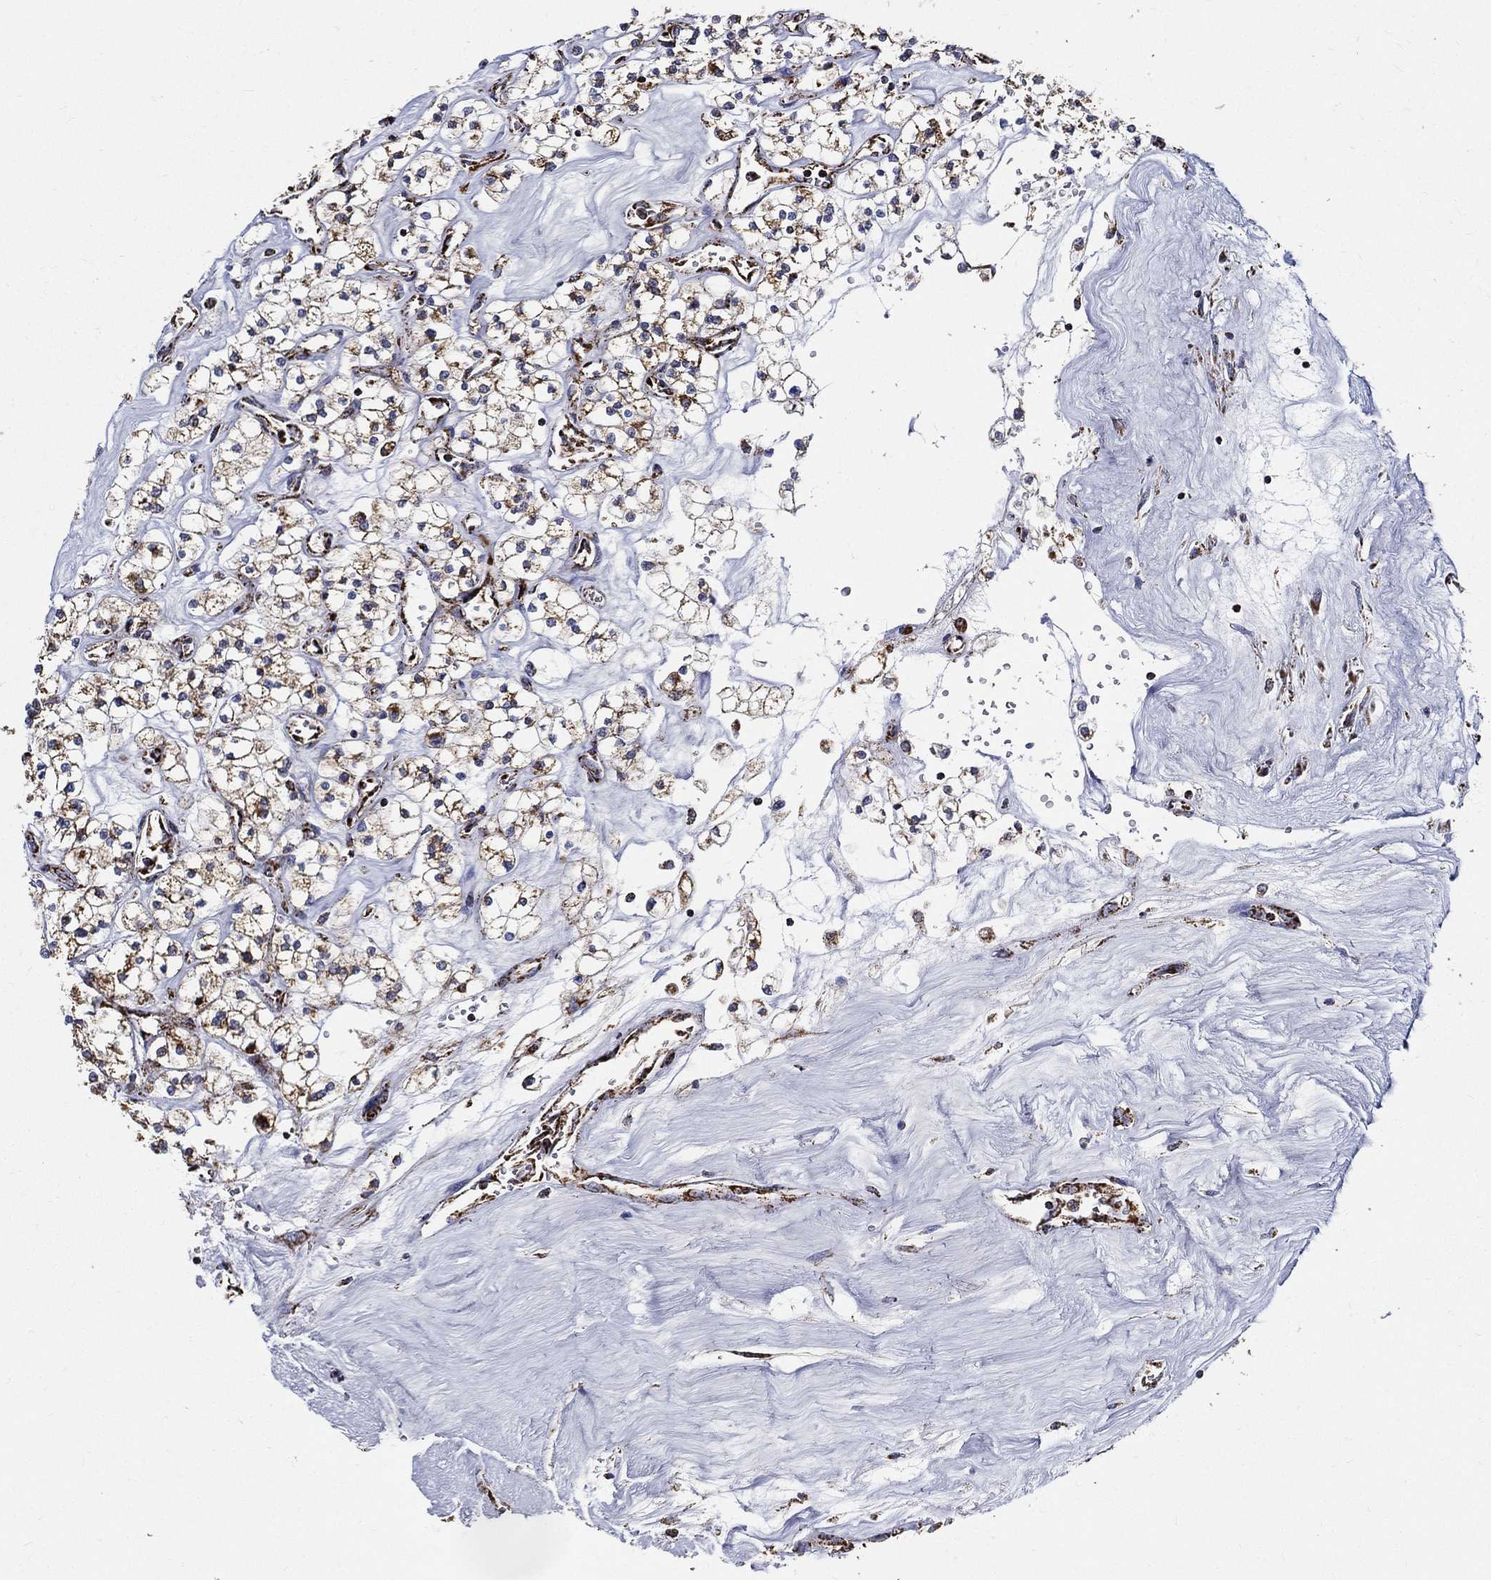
{"staining": {"intensity": "strong", "quantity": "25%-75%", "location": "cytoplasmic/membranous"}, "tissue": "renal cancer", "cell_type": "Tumor cells", "image_type": "cancer", "snomed": [{"axis": "morphology", "description": "Adenocarcinoma, NOS"}, {"axis": "topography", "description": "Kidney"}], "caption": "Renal cancer (adenocarcinoma) stained with a protein marker shows strong staining in tumor cells.", "gene": "NDUFAB1", "patient": {"sex": "male", "age": 80}}